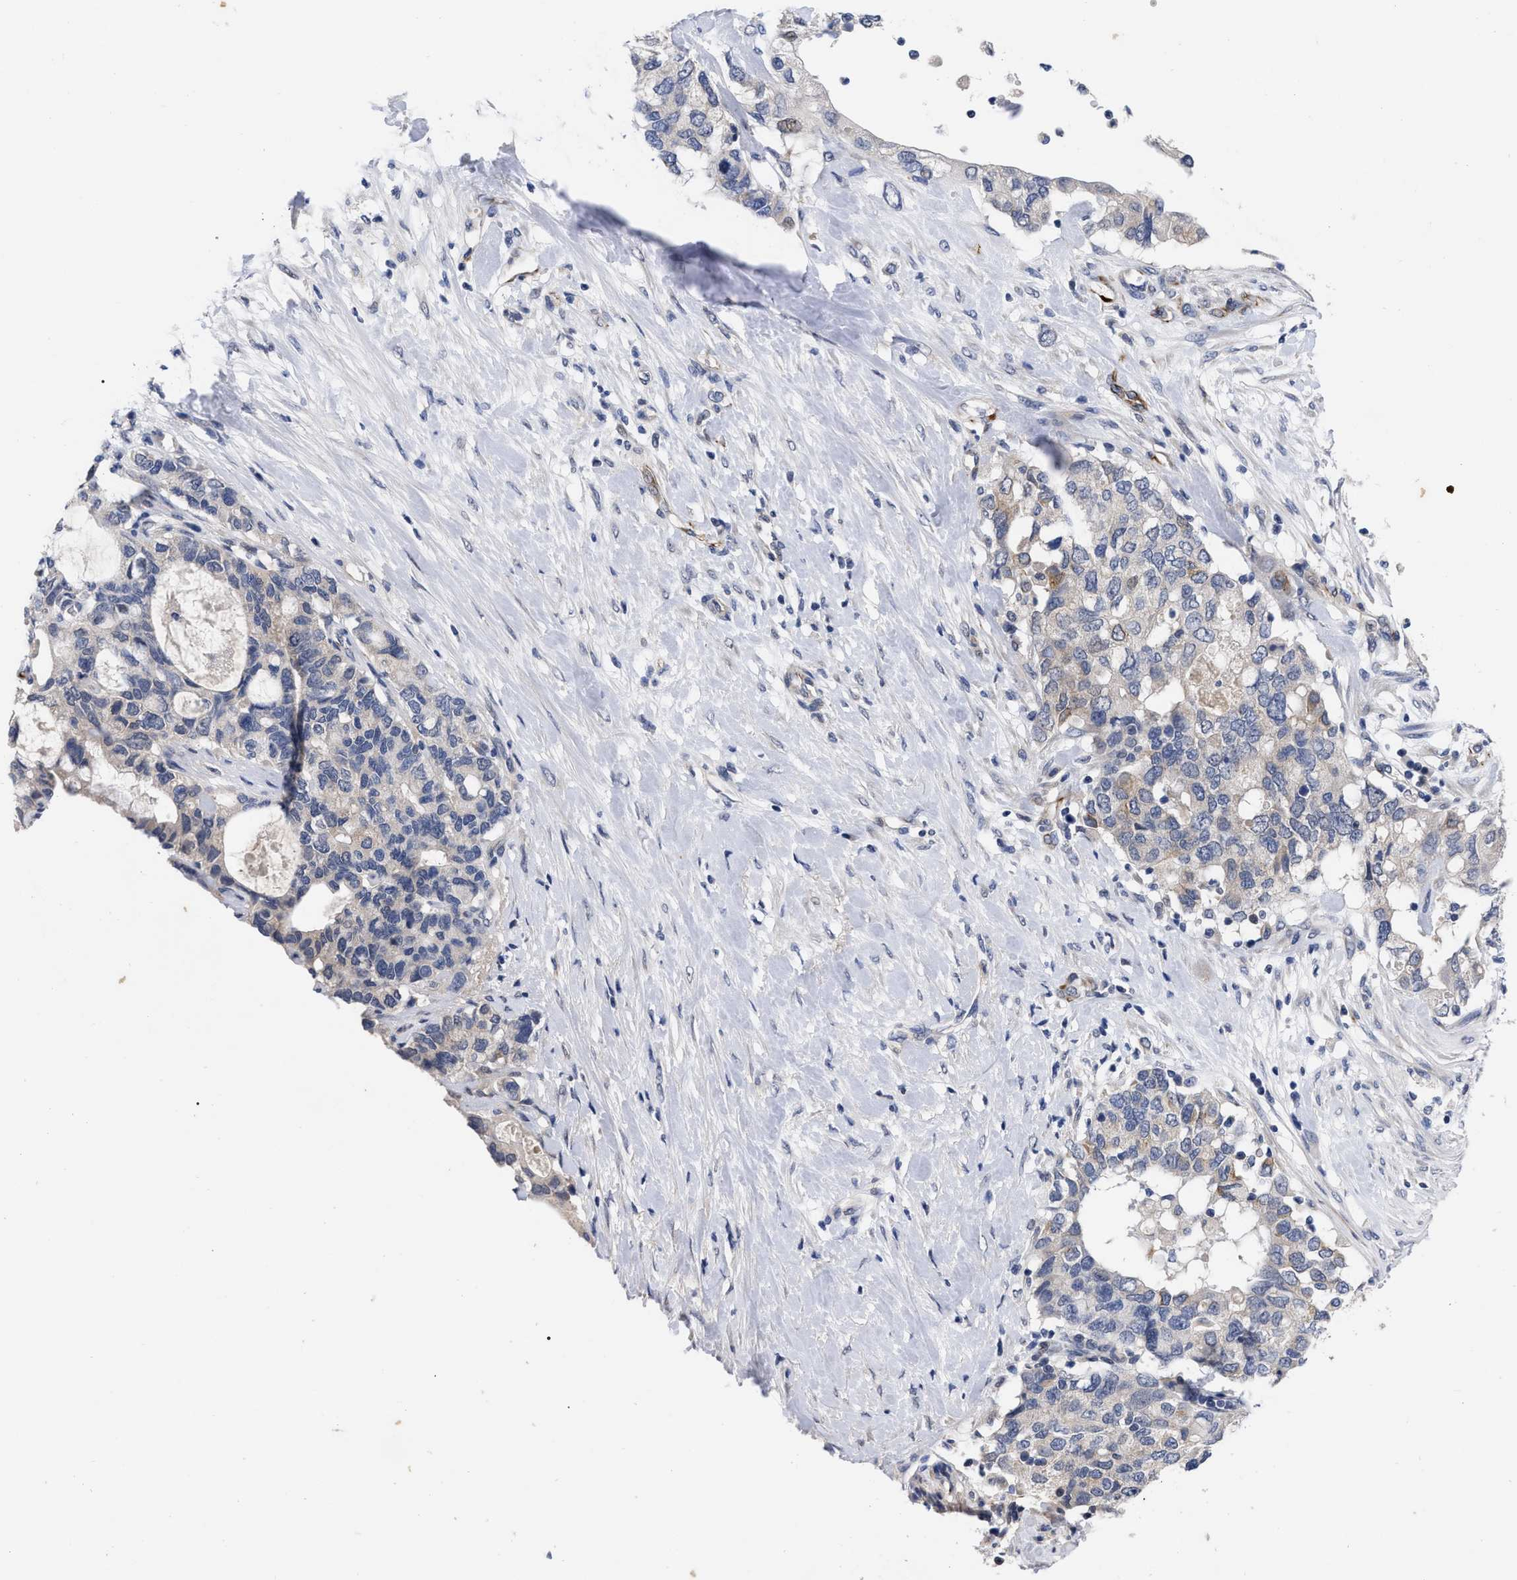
{"staining": {"intensity": "weak", "quantity": "<25%", "location": "cytoplasmic/membranous"}, "tissue": "pancreatic cancer", "cell_type": "Tumor cells", "image_type": "cancer", "snomed": [{"axis": "morphology", "description": "Adenocarcinoma, NOS"}, {"axis": "topography", "description": "Pancreas"}], "caption": "This is a micrograph of IHC staining of pancreatic adenocarcinoma, which shows no expression in tumor cells. Nuclei are stained in blue.", "gene": "CCN5", "patient": {"sex": "female", "age": 56}}